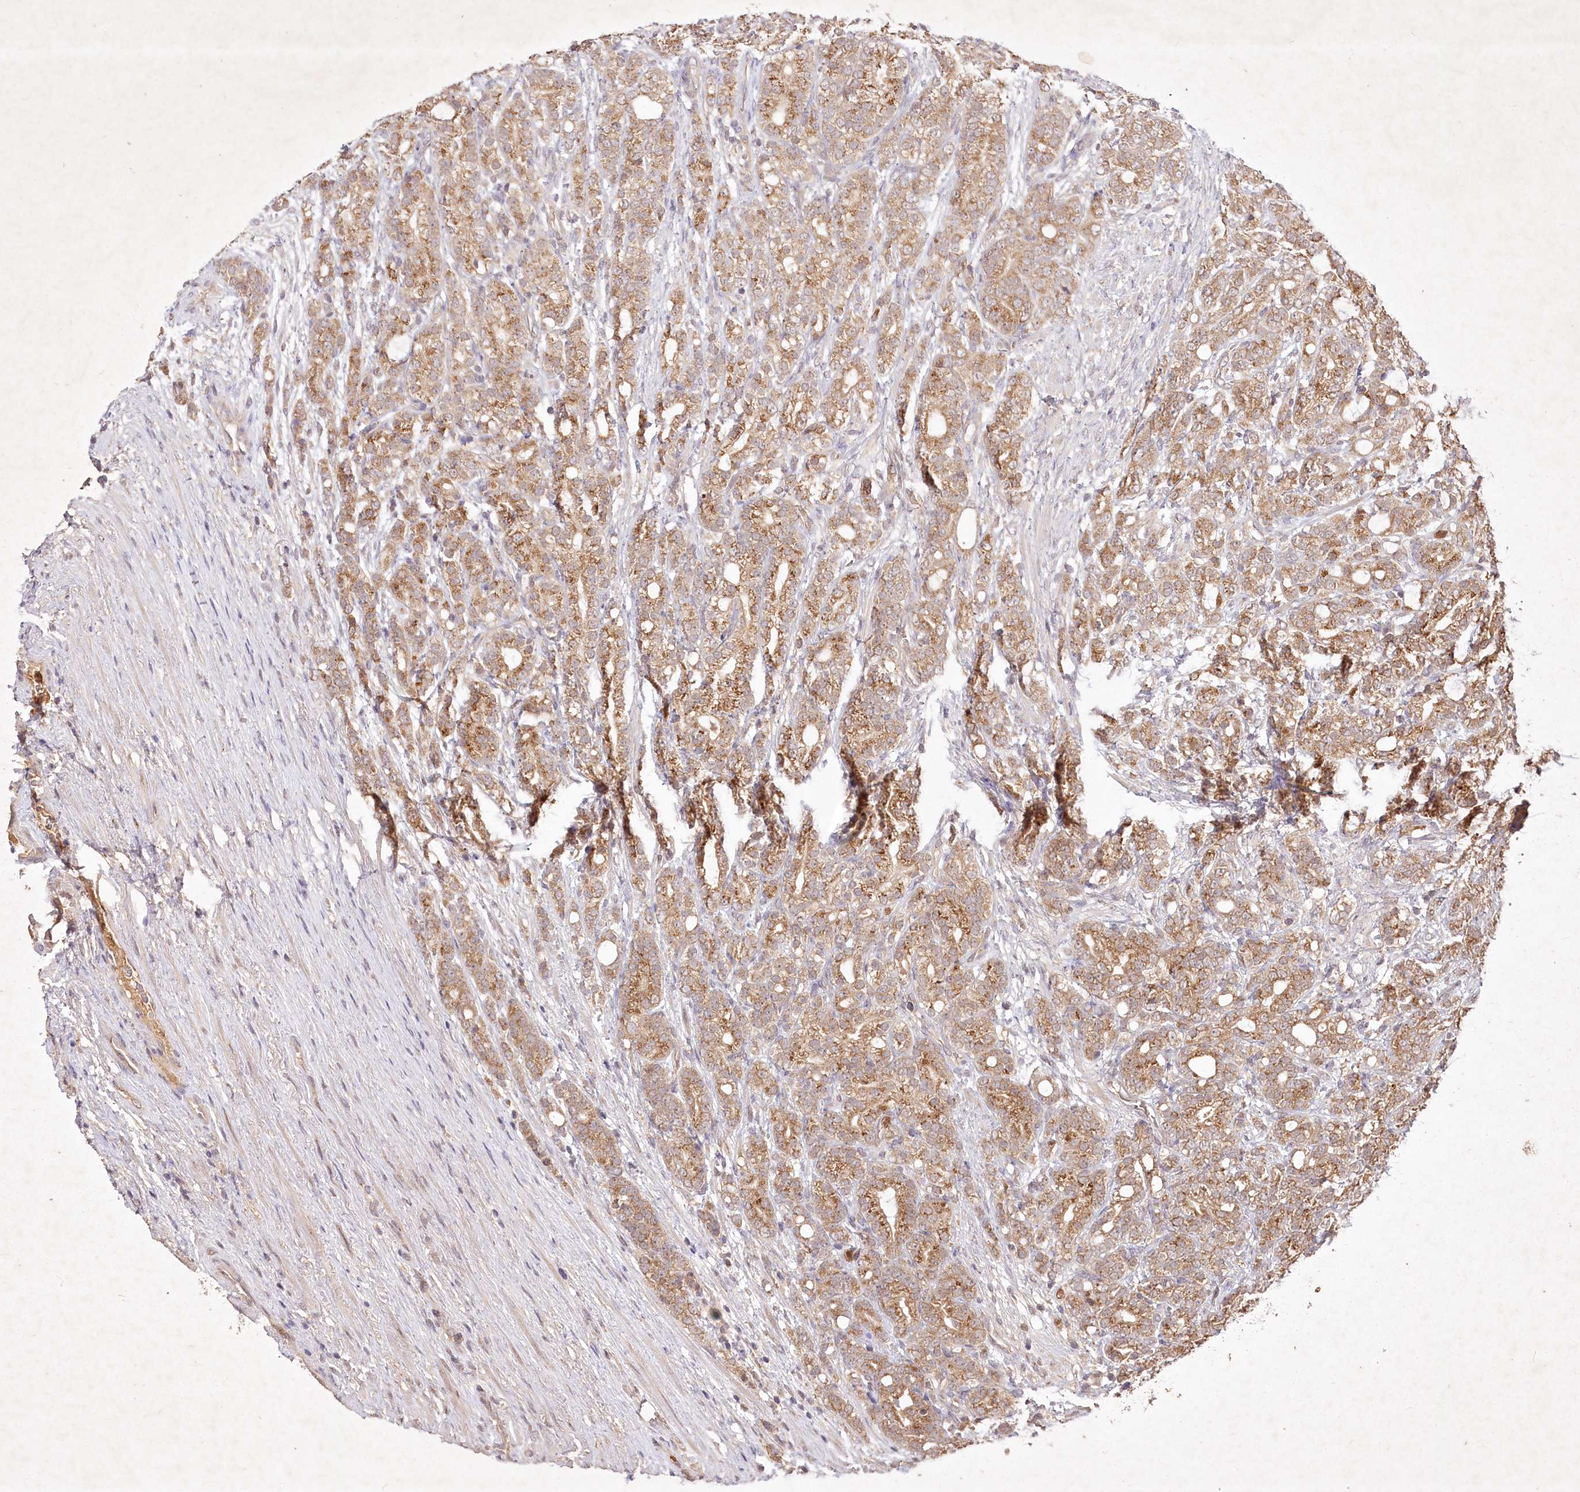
{"staining": {"intensity": "moderate", "quantity": ">75%", "location": "cytoplasmic/membranous"}, "tissue": "prostate cancer", "cell_type": "Tumor cells", "image_type": "cancer", "snomed": [{"axis": "morphology", "description": "Adenocarcinoma, High grade"}, {"axis": "topography", "description": "Prostate"}], "caption": "Prostate cancer (high-grade adenocarcinoma) stained with a brown dye demonstrates moderate cytoplasmic/membranous positive positivity in approximately >75% of tumor cells.", "gene": "IRAK1BP1", "patient": {"sex": "male", "age": 57}}